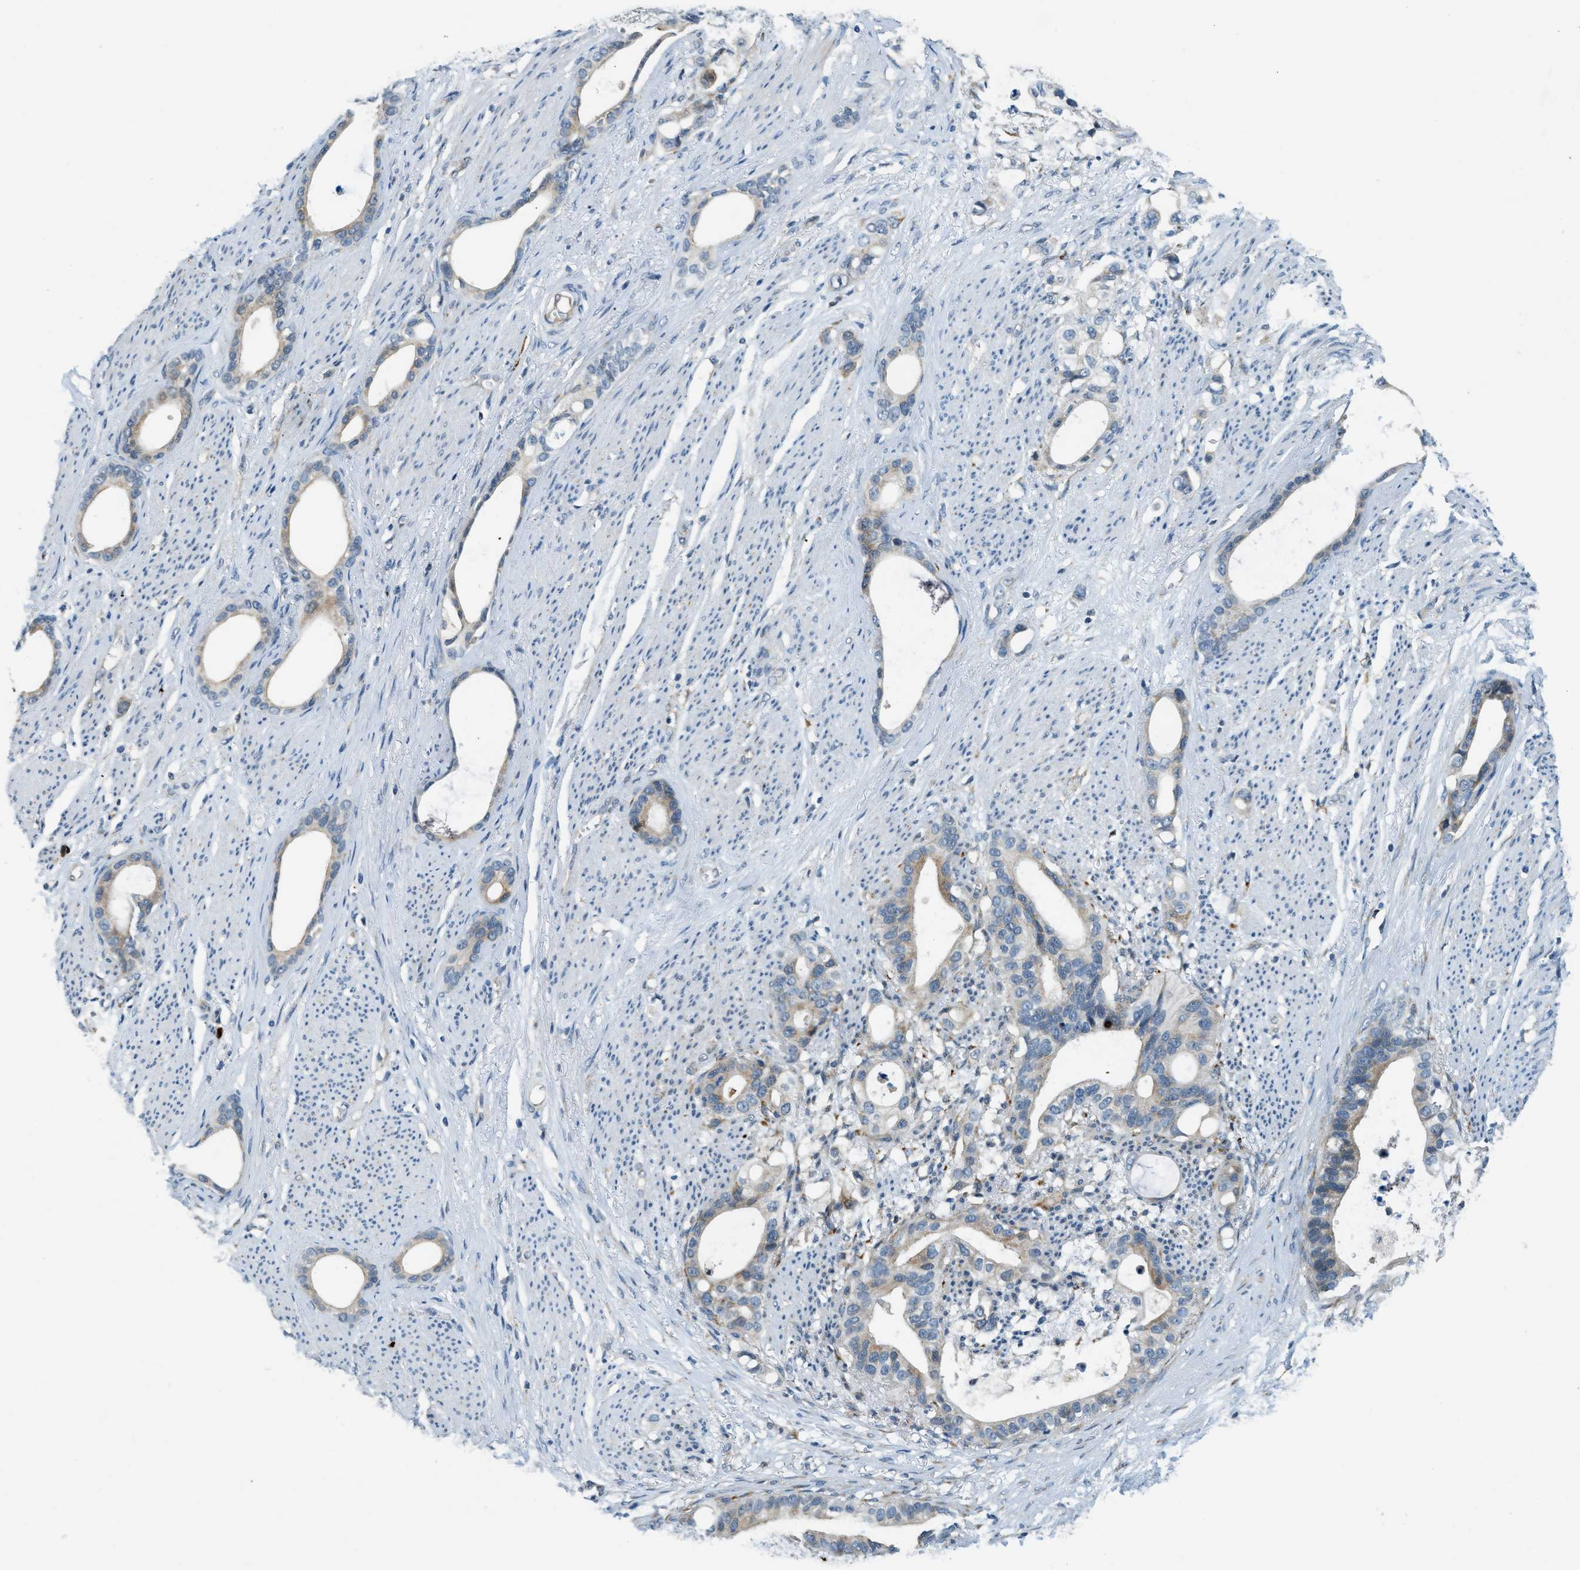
{"staining": {"intensity": "moderate", "quantity": "<25%", "location": "cytoplasmic/membranous"}, "tissue": "stomach cancer", "cell_type": "Tumor cells", "image_type": "cancer", "snomed": [{"axis": "morphology", "description": "Adenocarcinoma, NOS"}, {"axis": "topography", "description": "Stomach"}], "caption": "The image displays immunohistochemical staining of adenocarcinoma (stomach). There is moderate cytoplasmic/membranous expression is seen in about <25% of tumor cells. (IHC, brightfield microscopy, high magnification).", "gene": "HERC2", "patient": {"sex": "female", "age": 75}}